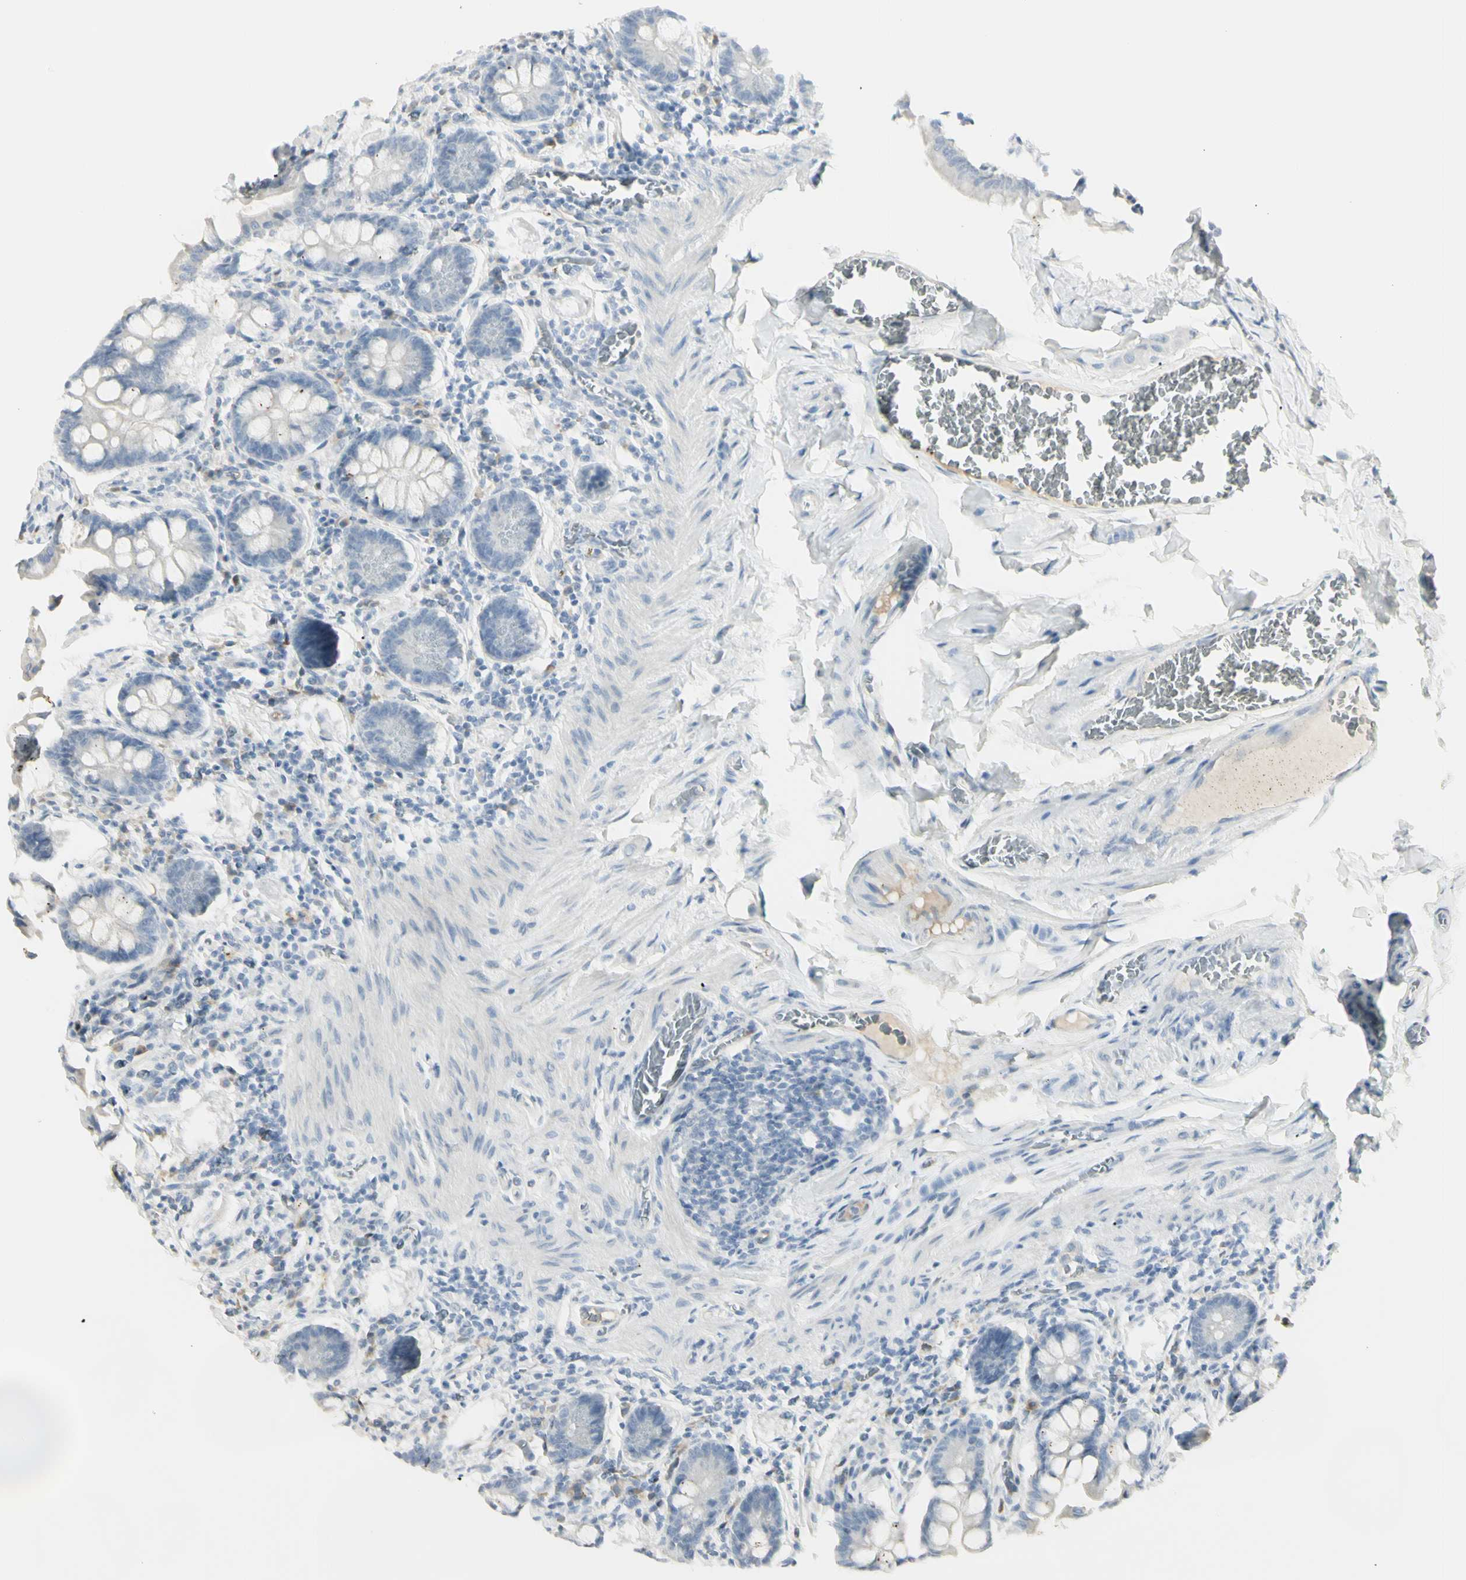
{"staining": {"intensity": "negative", "quantity": "none", "location": "none"}, "tissue": "small intestine", "cell_type": "Glandular cells", "image_type": "normal", "snomed": [{"axis": "morphology", "description": "Normal tissue, NOS"}, {"axis": "topography", "description": "Small intestine"}], "caption": "This is an immunohistochemistry histopathology image of benign small intestine. There is no staining in glandular cells.", "gene": "PIP", "patient": {"sex": "male", "age": 41}}